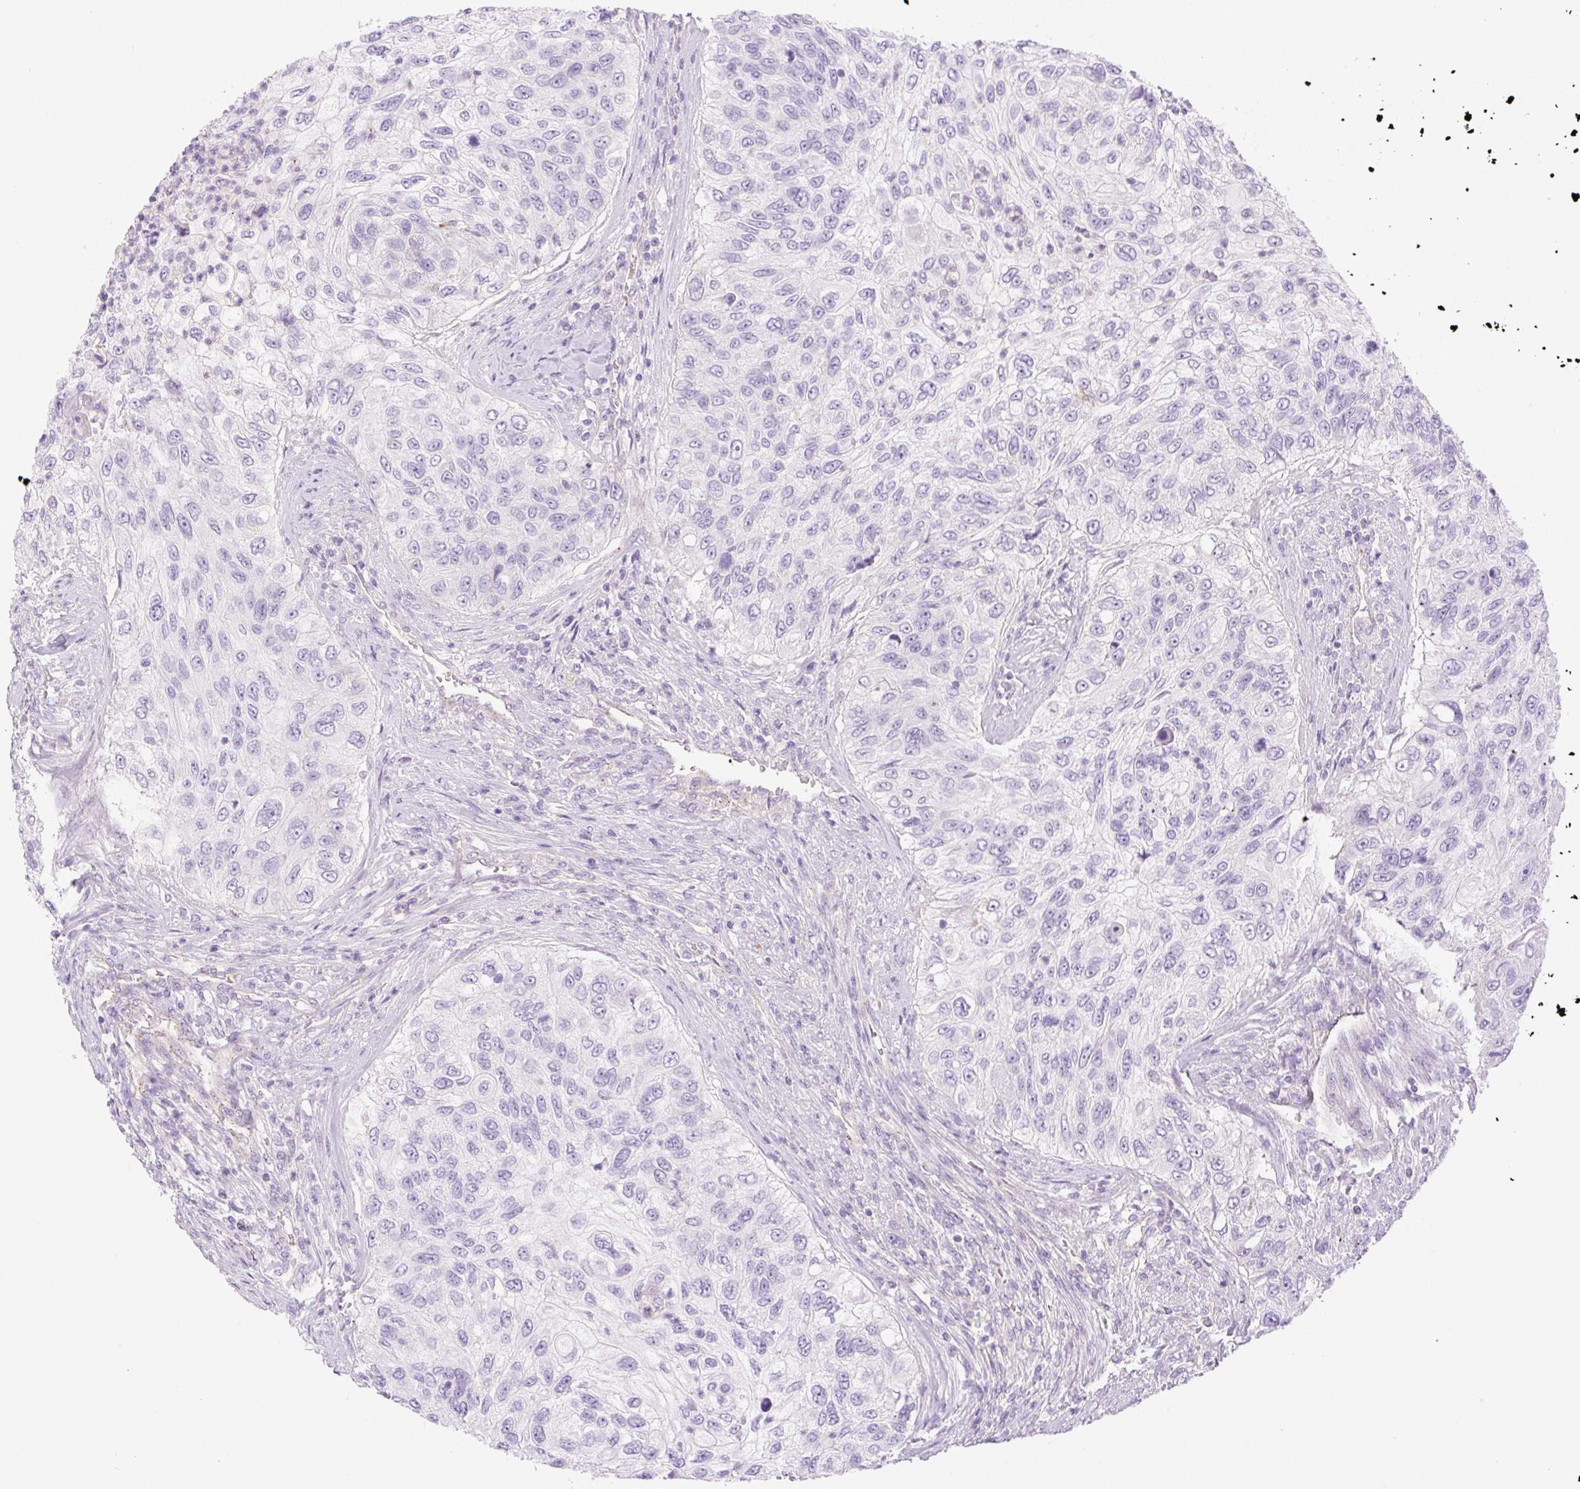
{"staining": {"intensity": "negative", "quantity": "none", "location": "none"}, "tissue": "urothelial cancer", "cell_type": "Tumor cells", "image_type": "cancer", "snomed": [{"axis": "morphology", "description": "Urothelial carcinoma, High grade"}, {"axis": "topography", "description": "Urinary bladder"}], "caption": "This is an immunohistochemistry micrograph of high-grade urothelial carcinoma. There is no staining in tumor cells.", "gene": "EHD3", "patient": {"sex": "female", "age": 60}}